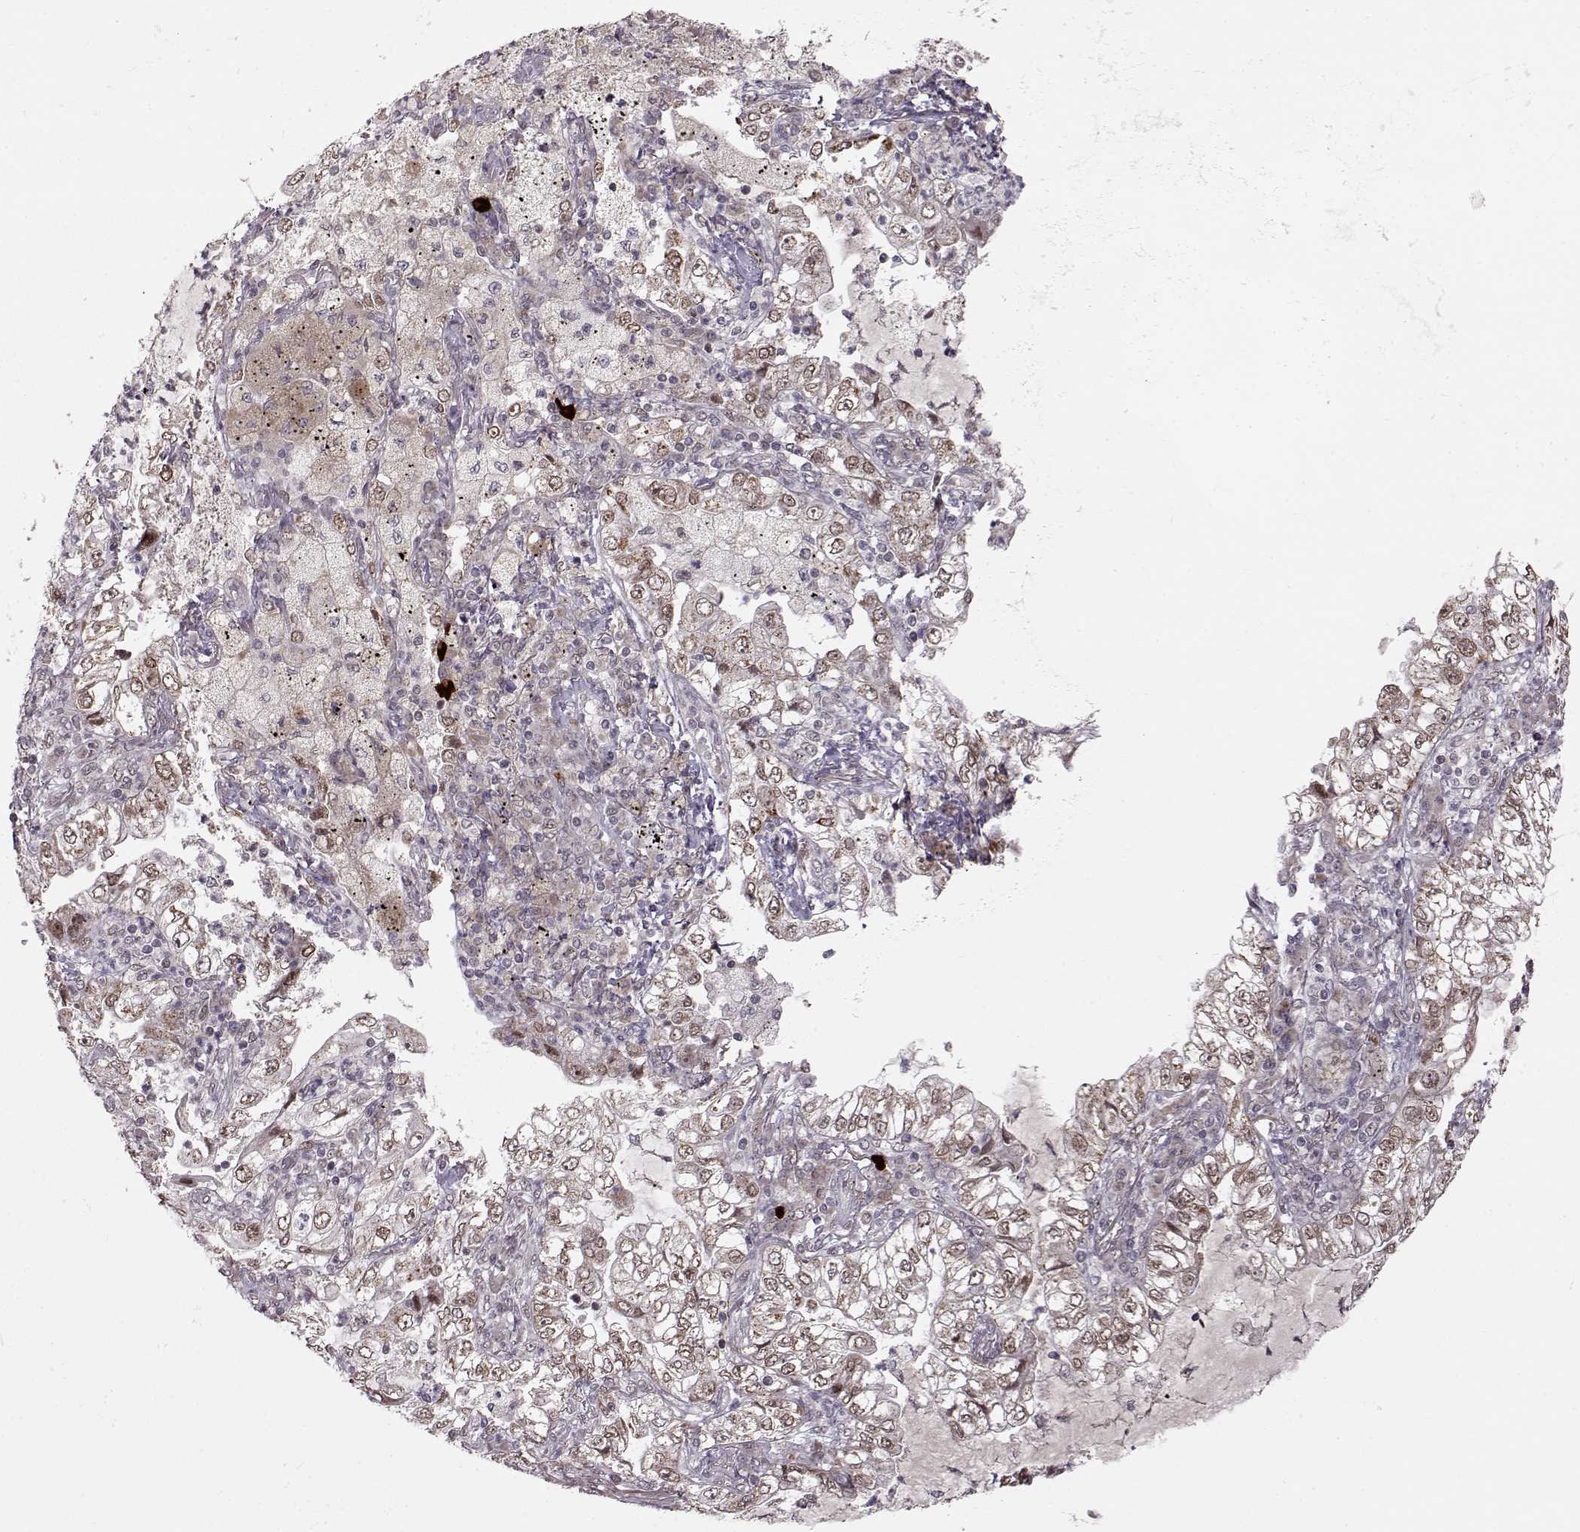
{"staining": {"intensity": "weak", "quantity": "25%-75%", "location": "nuclear"}, "tissue": "lung cancer", "cell_type": "Tumor cells", "image_type": "cancer", "snomed": [{"axis": "morphology", "description": "Adenocarcinoma, NOS"}, {"axis": "topography", "description": "Lung"}], "caption": "Immunohistochemical staining of adenocarcinoma (lung) shows low levels of weak nuclear expression in approximately 25%-75% of tumor cells.", "gene": "RAI1", "patient": {"sex": "female", "age": 73}}